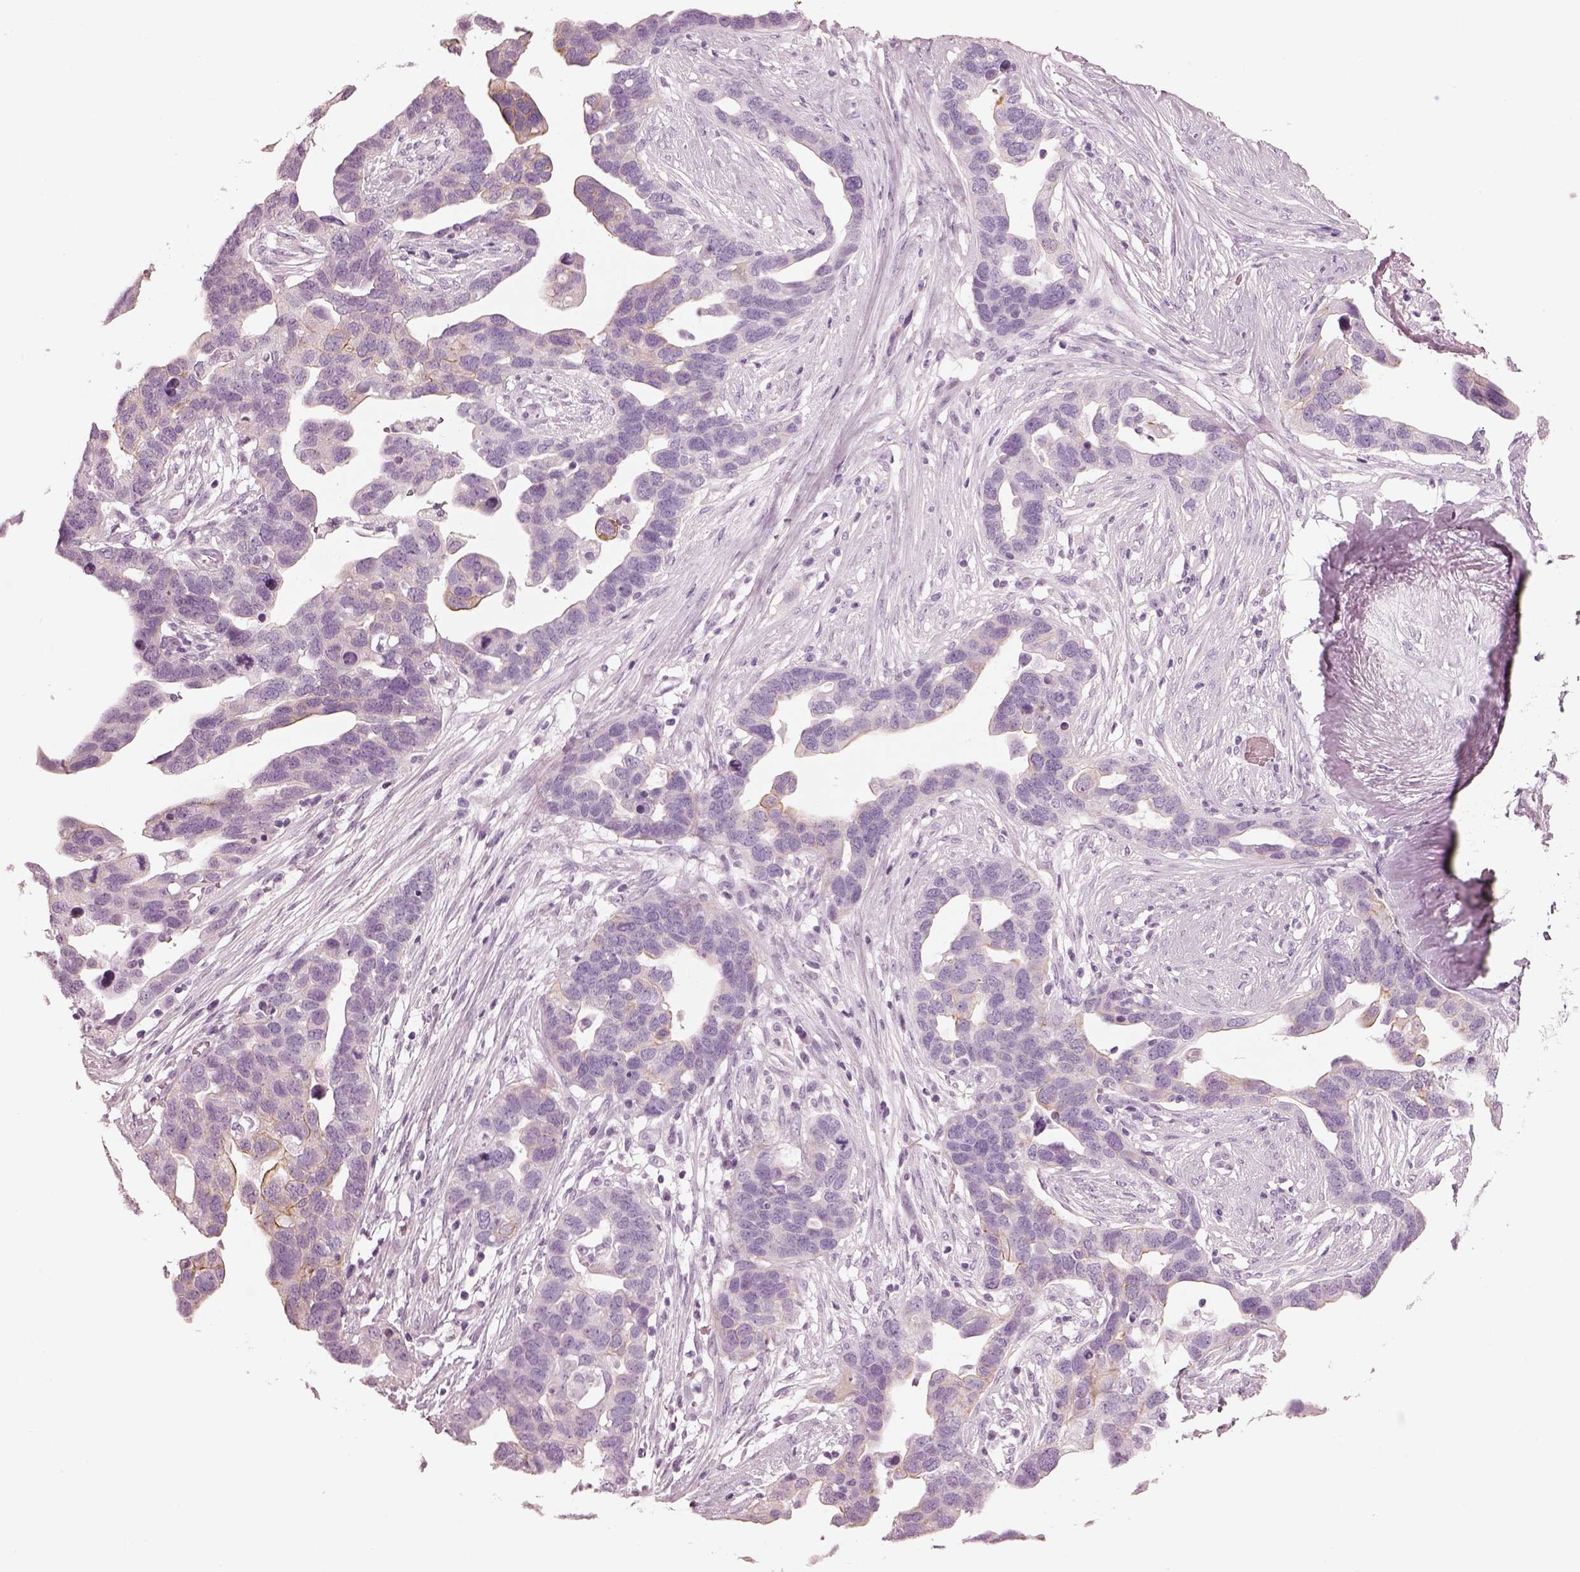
{"staining": {"intensity": "negative", "quantity": "none", "location": "none"}, "tissue": "ovarian cancer", "cell_type": "Tumor cells", "image_type": "cancer", "snomed": [{"axis": "morphology", "description": "Cystadenocarcinoma, serous, NOS"}, {"axis": "topography", "description": "Ovary"}], "caption": "Photomicrograph shows no protein expression in tumor cells of serous cystadenocarcinoma (ovarian) tissue.", "gene": "PON3", "patient": {"sex": "female", "age": 54}}